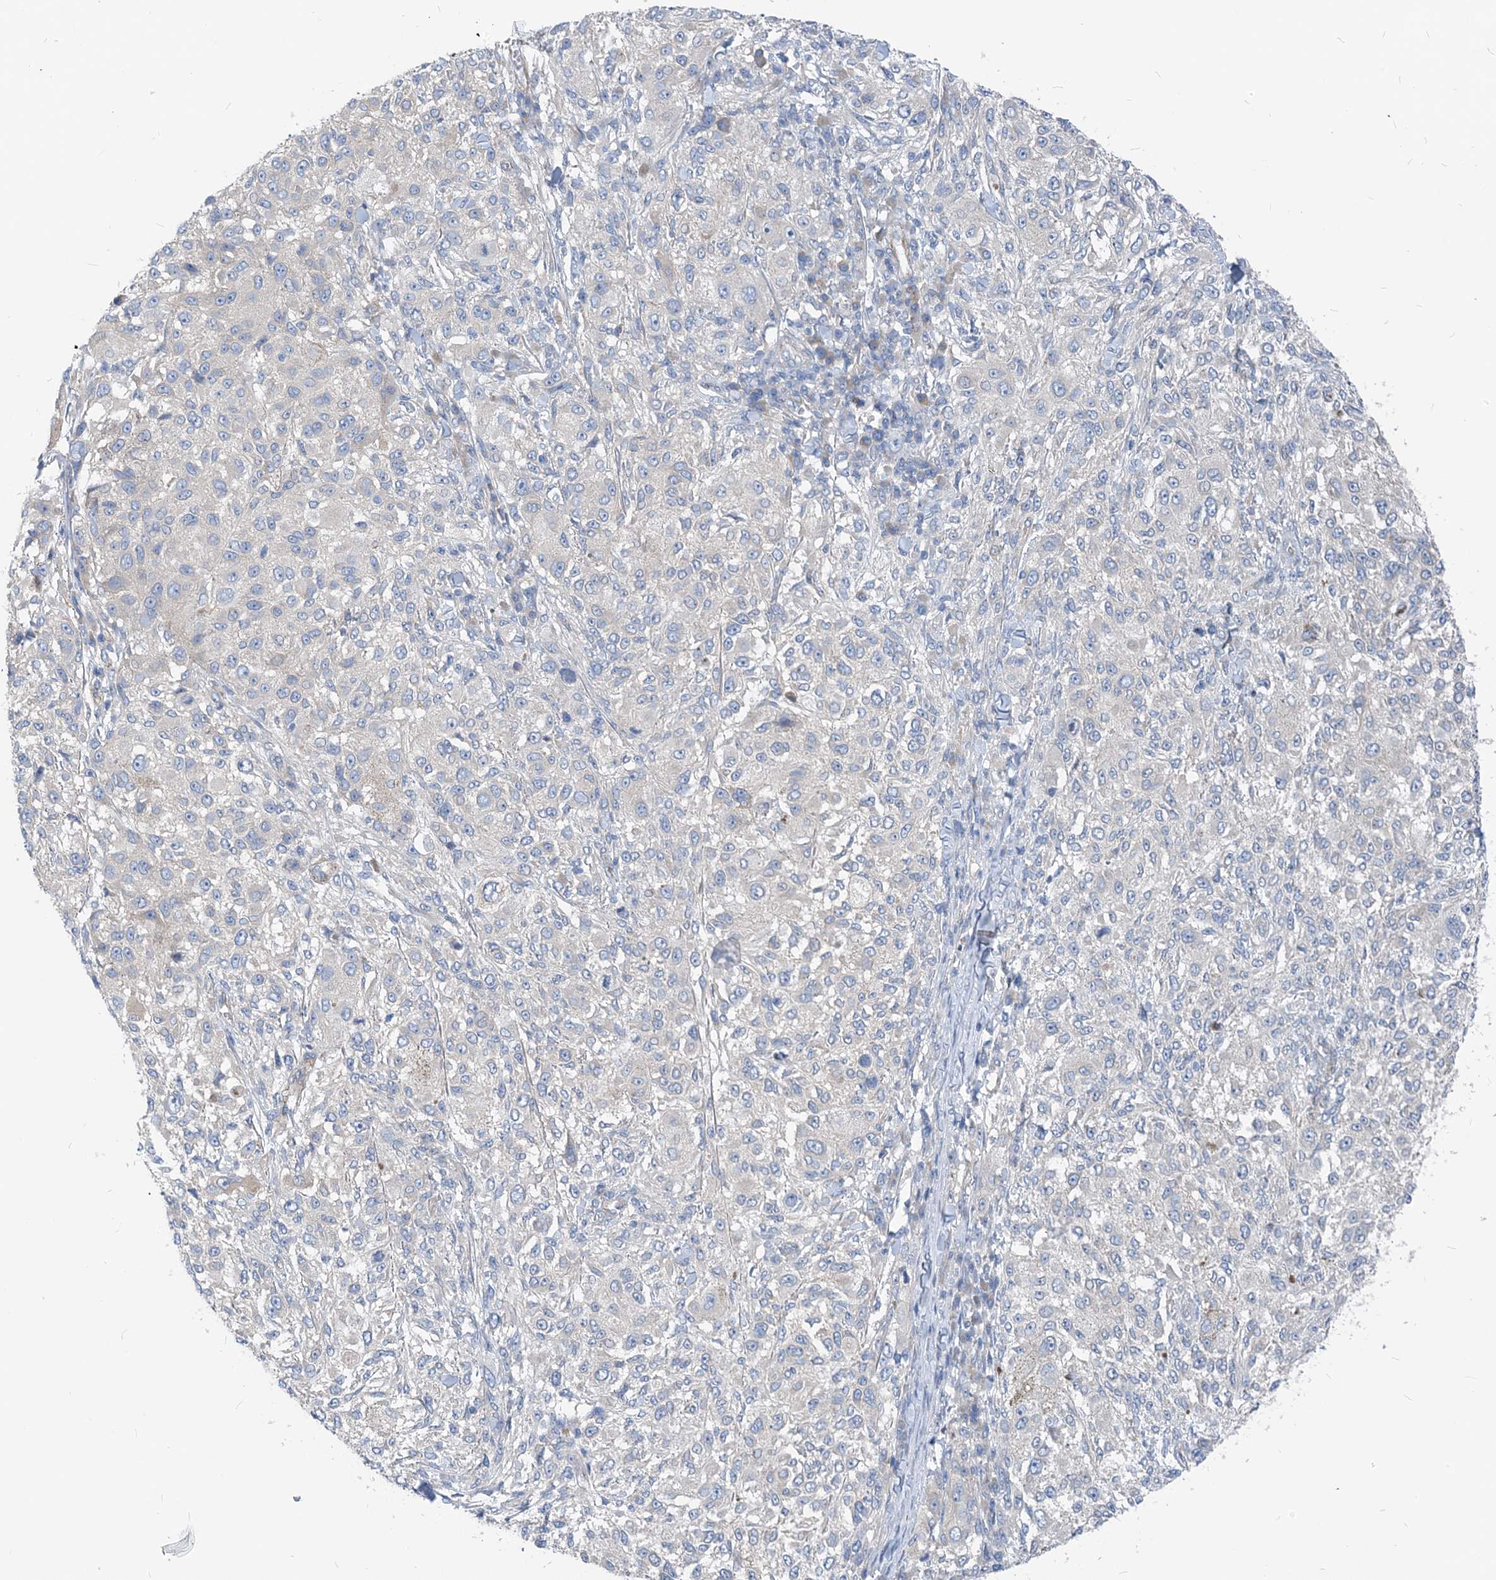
{"staining": {"intensity": "negative", "quantity": "none", "location": "none"}, "tissue": "melanoma", "cell_type": "Tumor cells", "image_type": "cancer", "snomed": [{"axis": "morphology", "description": "Necrosis, NOS"}, {"axis": "morphology", "description": "Malignant melanoma, NOS"}, {"axis": "topography", "description": "Skin"}], "caption": "Human melanoma stained for a protein using IHC shows no expression in tumor cells.", "gene": "PLEKHA3", "patient": {"sex": "female", "age": 87}}